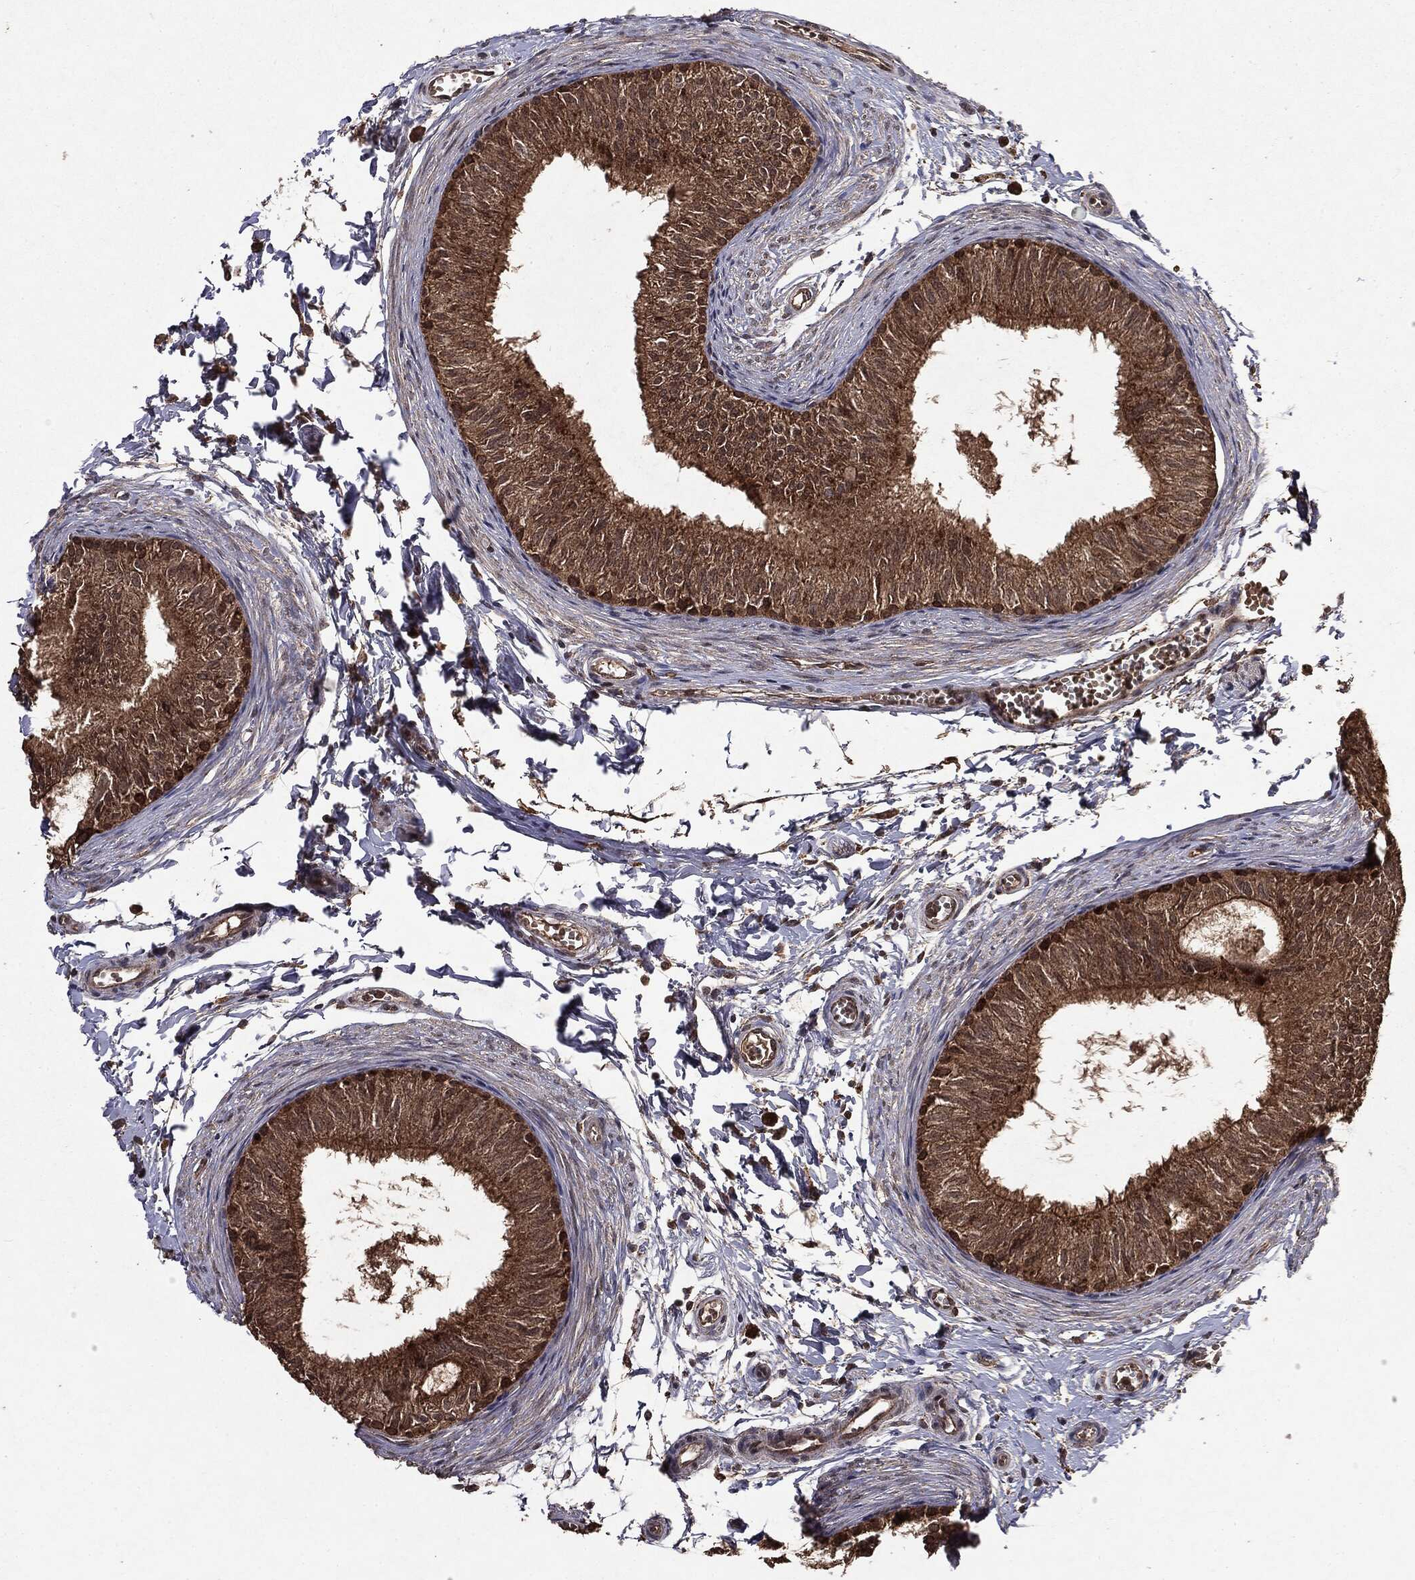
{"staining": {"intensity": "moderate", "quantity": ">75%", "location": "cytoplasmic/membranous,nuclear"}, "tissue": "epididymis", "cell_type": "Glandular cells", "image_type": "normal", "snomed": [{"axis": "morphology", "description": "Normal tissue, NOS"}, {"axis": "topography", "description": "Epididymis"}], "caption": "Protein staining of unremarkable epididymis exhibits moderate cytoplasmic/membranous,nuclear staining in approximately >75% of glandular cells. The staining was performed using DAB (3,3'-diaminobenzidine), with brown indicating positive protein expression. Nuclei are stained blue with hematoxylin.", "gene": "MTOR", "patient": {"sex": "male", "age": 22}}